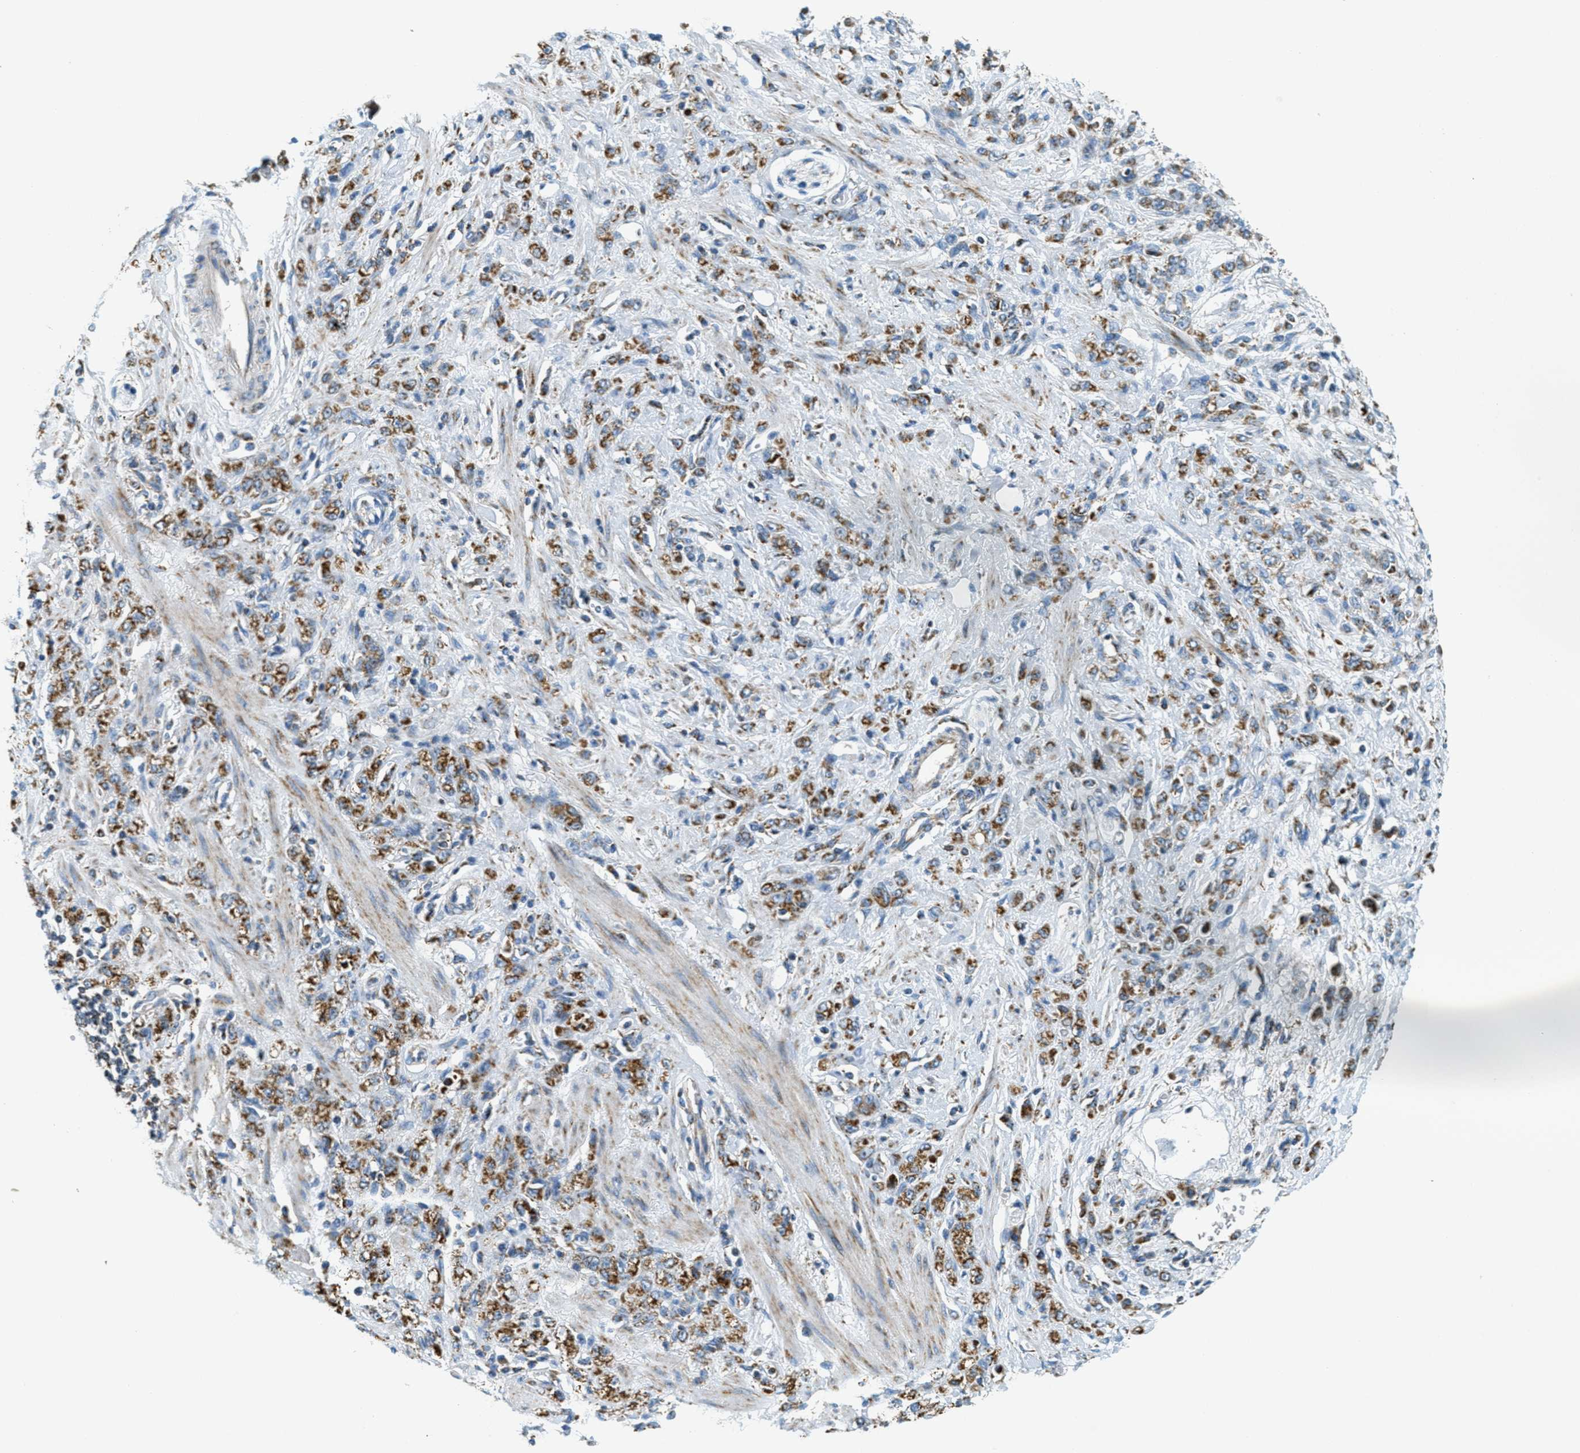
{"staining": {"intensity": "moderate", "quantity": ">75%", "location": "cytoplasmic/membranous"}, "tissue": "stomach cancer", "cell_type": "Tumor cells", "image_type": "cancer", "snomed": [{"axis": "morphology", "description": "Normal tissue, NOS"}, {"axis": "morphology", "description": "Adenocarcinoma, NOS"}, {"axis": "topography", "description": "Stomach"}], "caption": "DAB (3,3'-diaminobenzidine) immunohistochemical staining of human stomach cancer (adenocarcinoma) reveals moderate cytoplasmic/membranous protein staining in about >75% of tumor cells.", "gene": "HLCS", "patient": {"sex": "male", "age": 82}}